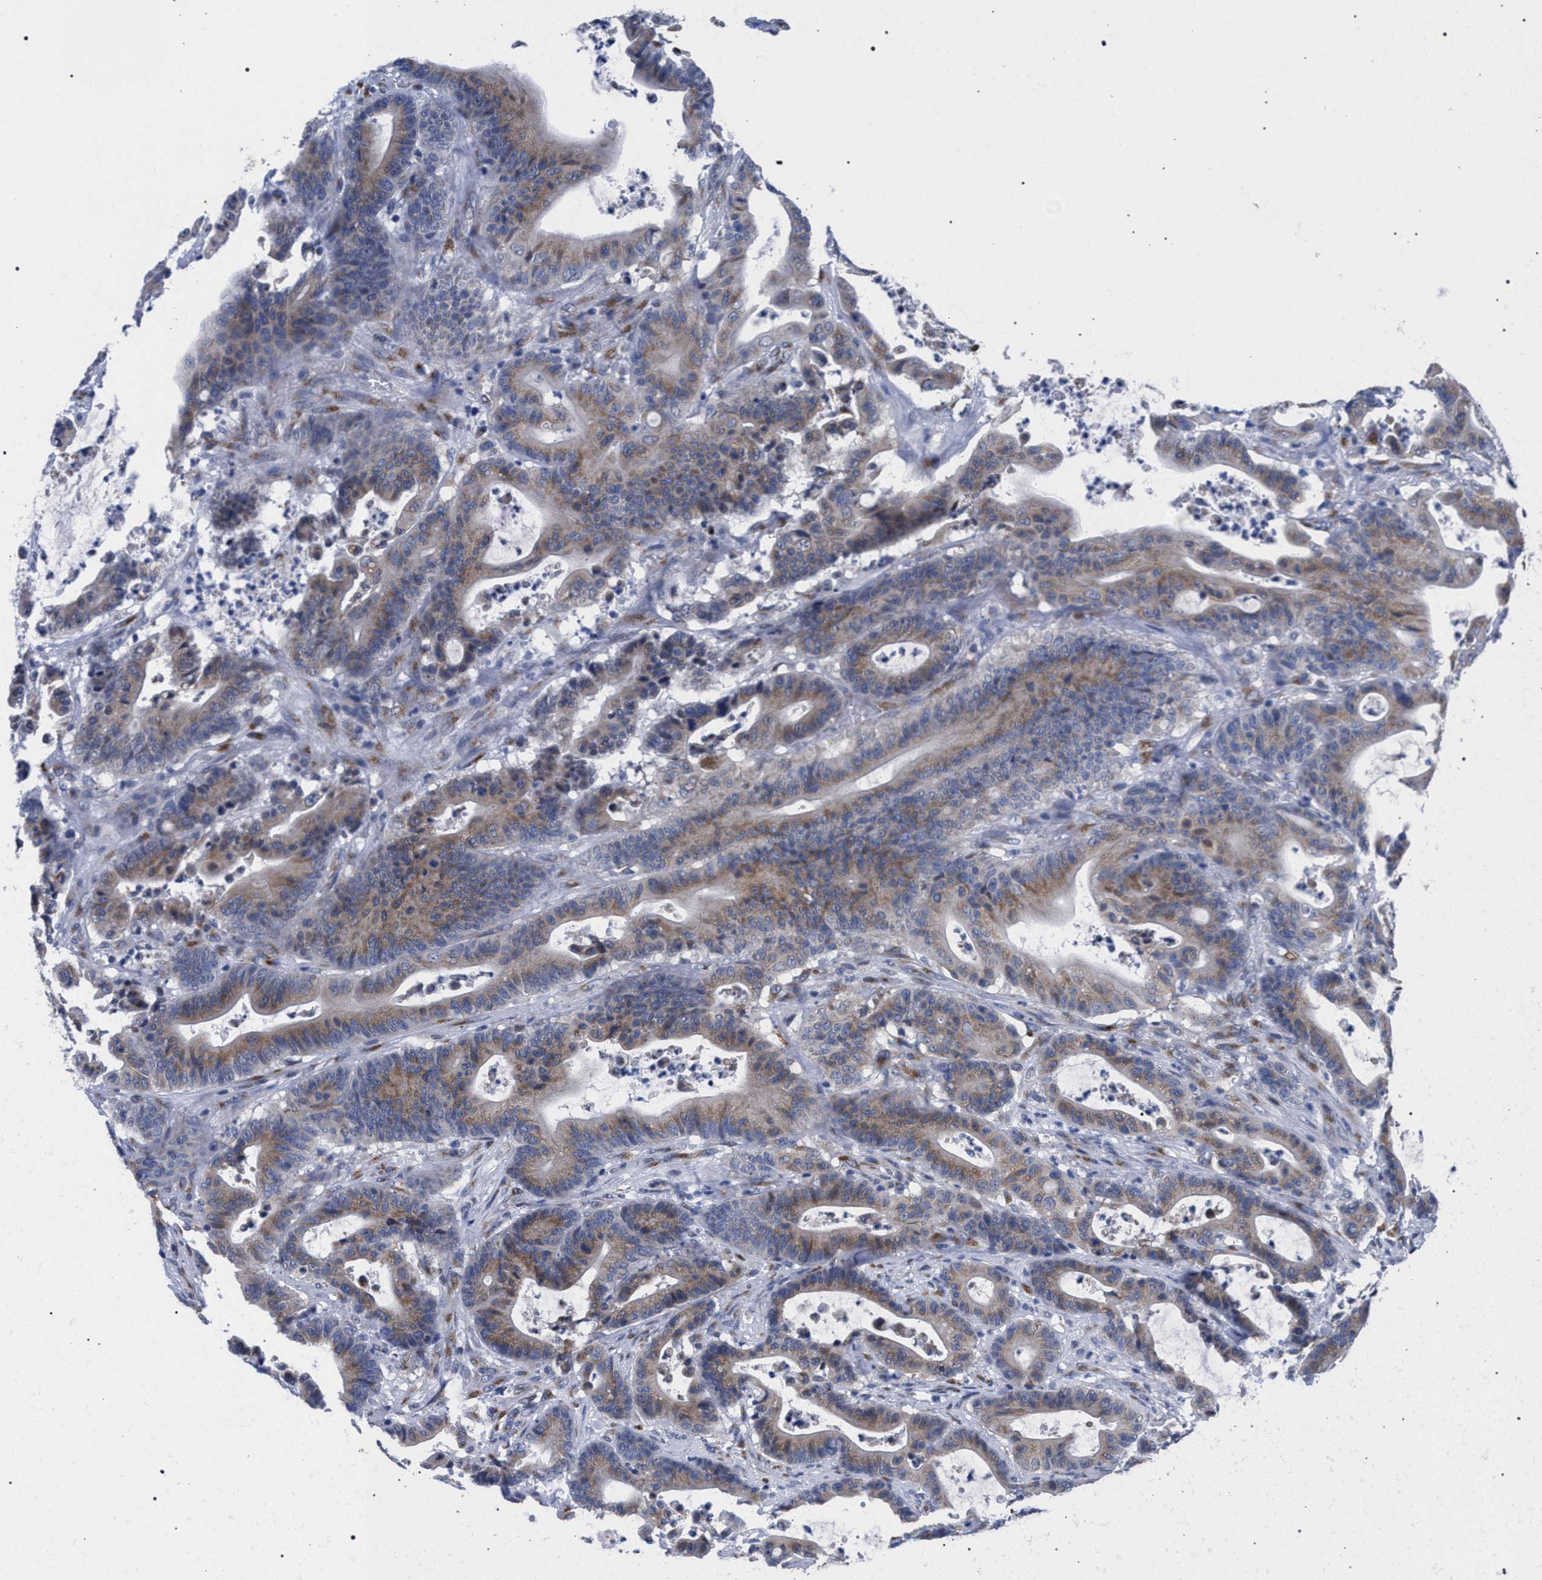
{"staining": {"intensity": "weak", "quantity": ">75%", "location": "cytoplasmic/membranous"}, "tissue": "colorectal cancer", "cell_type": "Tumor cells", "image_type": "cancer", "snomed": [{"axis": "morphology", "description": "Adenocarcinoma, NOS"}, {"axis": "topography", "description": "Colon"}], "caption": "Colorectal cancer (adenocarcinoma) tissue displays weak cytoplasmic/membranous expression in about >75% of tumor cells, visualized by immunohistochemistry. Using DAB (3,3'-diaminobenzidine) (brown) and hematoxylin (blue) stains, captured at high magnification using brightfield microscopy.", "gene": "GOLGA2", "patient": {"sex": "female", "age": 84}}